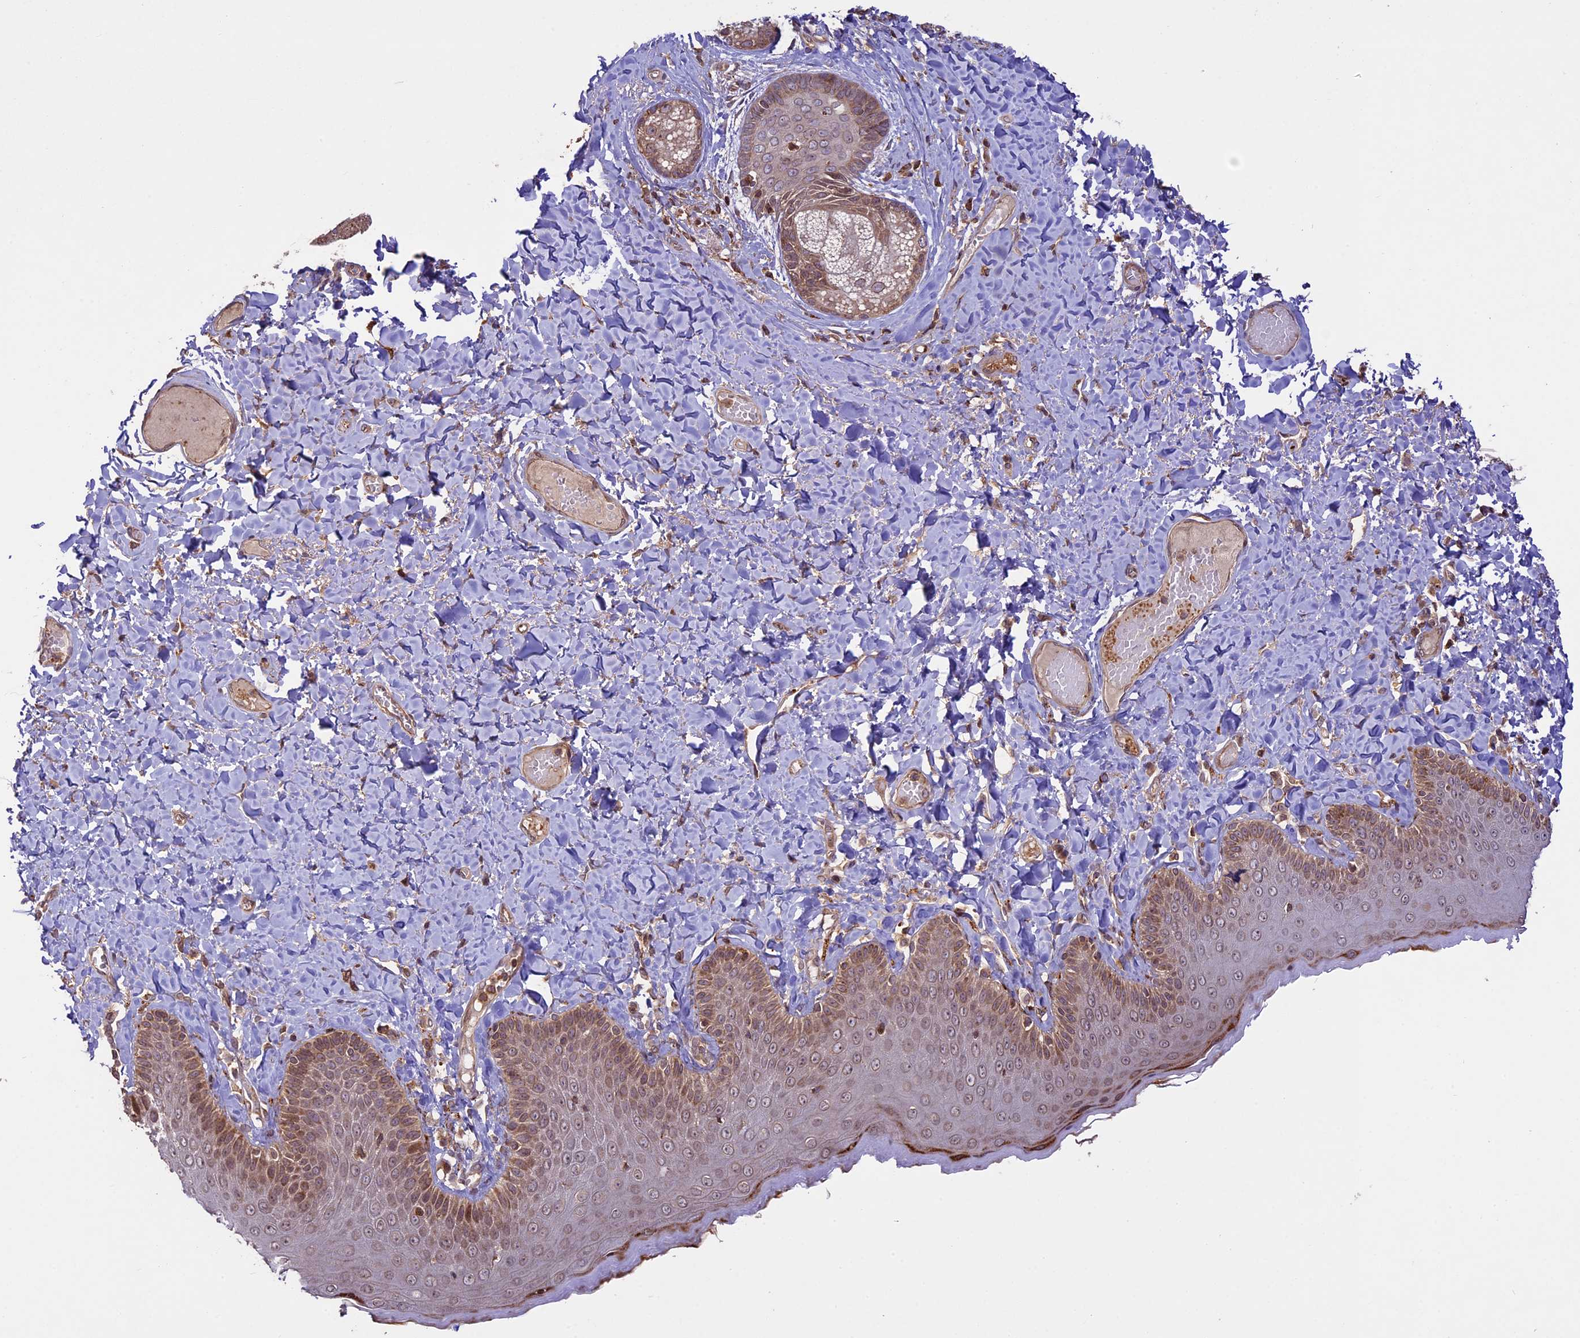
{"staining": {"intensity": "strong", "quantity": "<25%", "location": "cytoplasmic/membranous"}, "tissue": "skin", "cell_type": "Epidermal cells", "image_type": "normal", "snomed": [{"axis": "morphology", "description": "Normal tissue, NOS"}, {"axis": "topography", "description": "Anal"}], "caption": "Protein expression by immunohistochemistry (IHC) demonstrates strong cytoplasmic/membranous expression in approximately <25% of epidermal cells in normal skin.", "gene": "DGKH", "patient": {"sex": "male", "age": 69}}